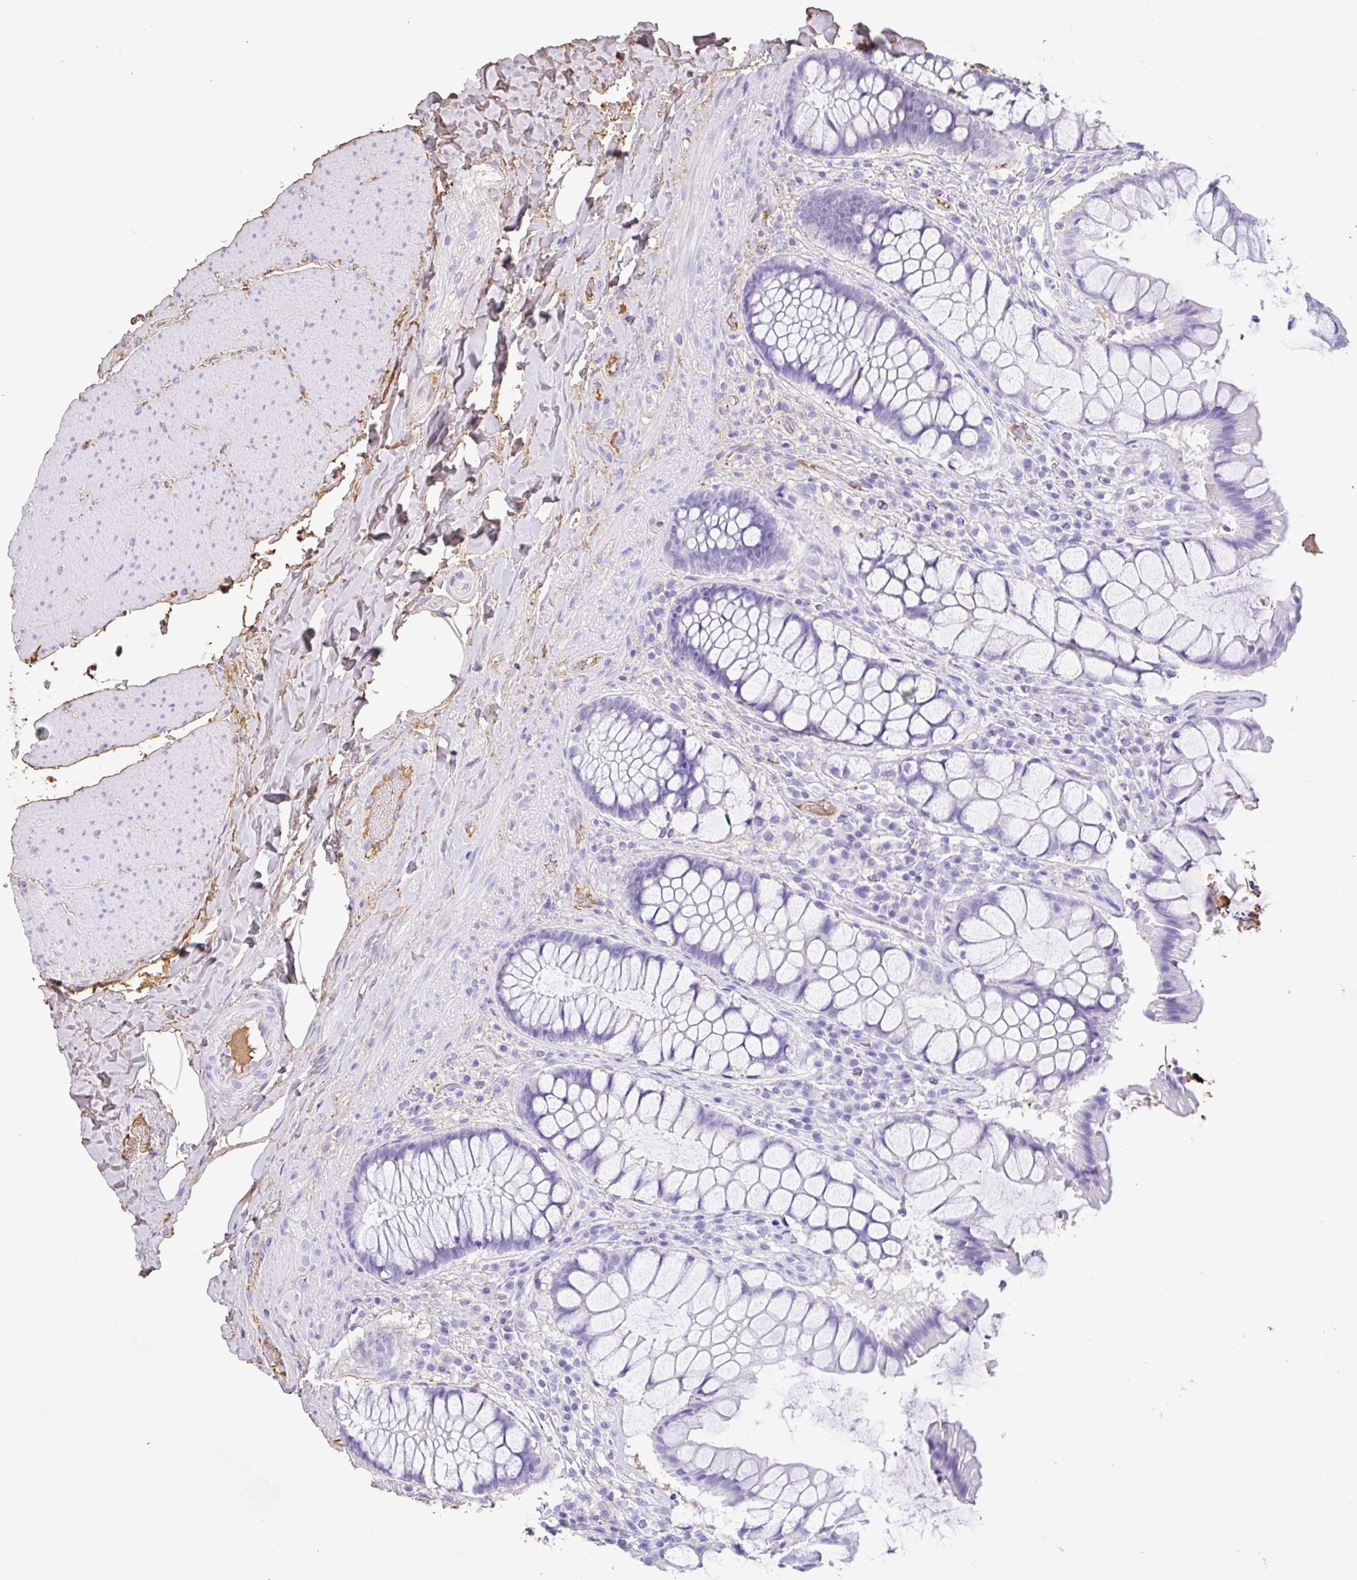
{"staining": {"intensity": "negative", "quantity": "none", "location": "none"}, "tissue": "rectum", "cell_type": "Glandular cells", "image_type": "normal", "snomed": [{"axis": "morphology", "description": "Normal tissue, NOS"}, {"axis": "topography", "description": "Rectum"}], "caption": "Human rectum stained for a protein using IHC reveals no positivity in glandular cells.", "gene": "HOXC12", "patient": {"sex": "female", "age": 58}}